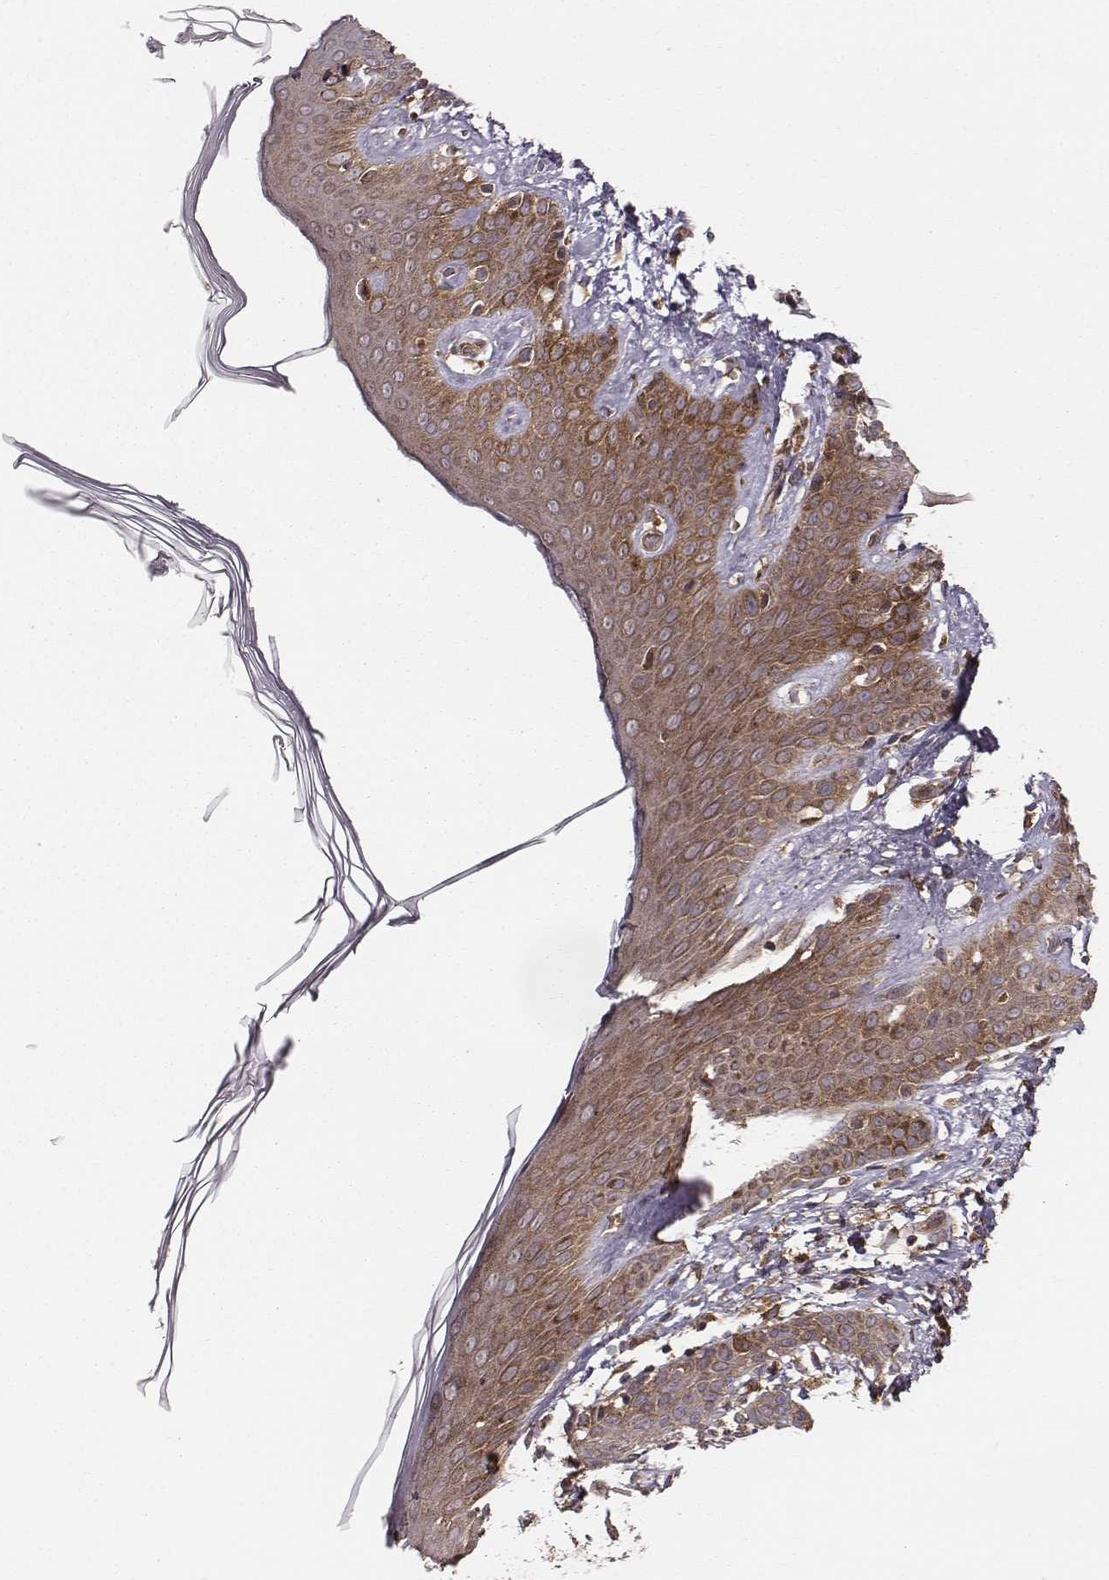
{"staining": {"intensity": "strong", "quantity": ">75%", "location": "cytoplasmic/membranous"}, "tissue": "skin cancer", "cell_type": "Tumor cells", "image_type": "cancer", "snomed": [{"axis": "morphology", "description": "Basal cell carcinoma"}, {"axis": "topography", "description": "Skin"}], "caption": "Strong cytoplasmic/membranous staining is present in approximately >75% of tumor cells in skin cancer (basal cell carcinoma).", "gene": "VPS26A", "patient": {"sex": "male", "age": 85}}